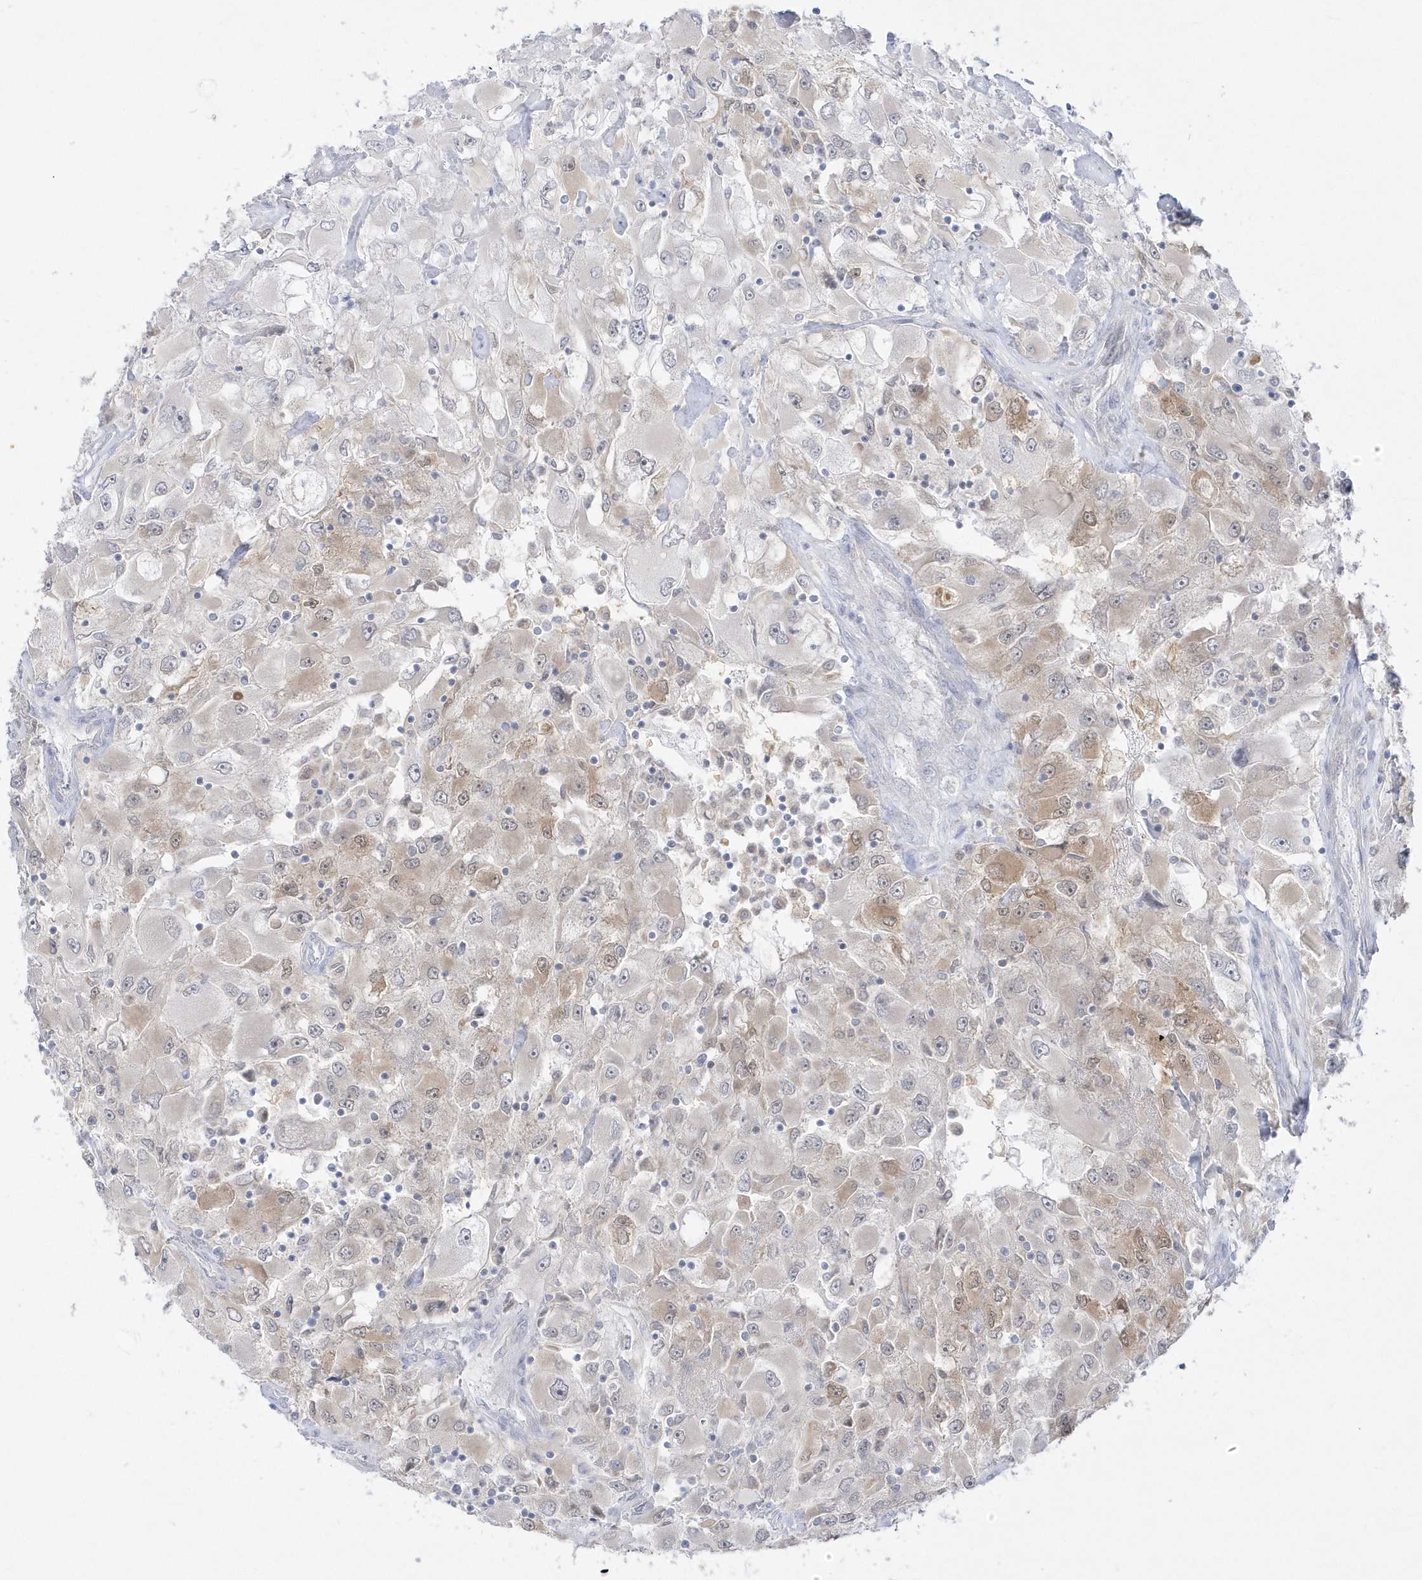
{"staining": {"intensity": "weak", "quantity": "<25%", "location": "cytoplasmic/membranous,nuclear"}, "tissue": "renal cancer", "cell_type": "Tumor cells", "image_type": "cancer", "snomed": [{"axis": "morphology", "description": "Adenocarcinoma, NOS"}, {"axis": "topography", "description": "Kidney"}], "caption": "Immunohistochemistry (IHC) micrograph of neoplastic tissue: human adenocarcinoma (renal) stained with DAB exhibits no significant protein staining in tumor cells. (DAB (3,3'-diaminobenzidine) immunohistochemistry visualized using brightfield microscopy, high magnification).", "gene": "PCBD1", "patient": {"sex": "female", "age": 52}}